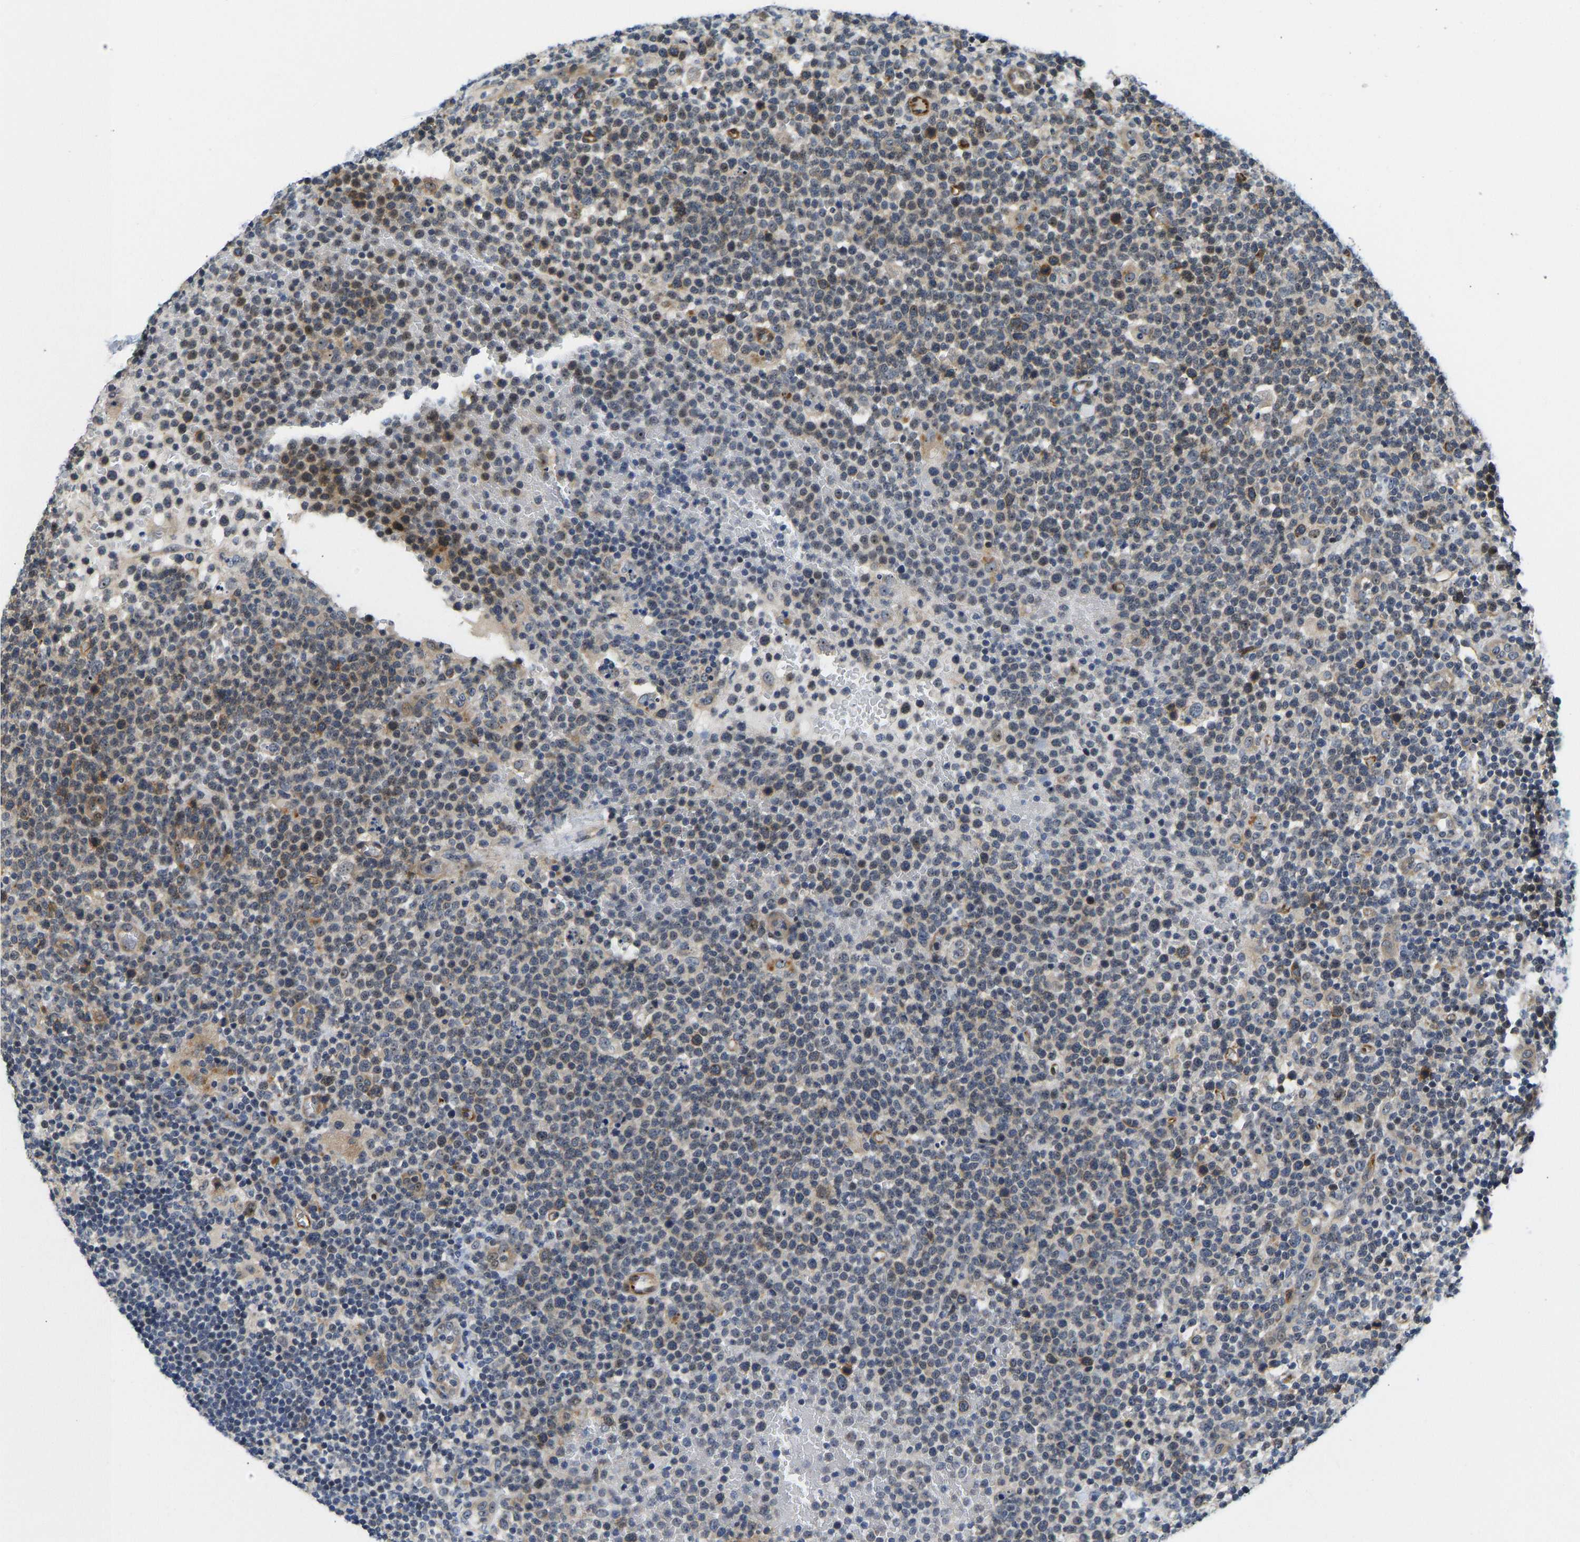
{"staining": {"intensity": "weak", "quantity": "25%-75%", "location": "cytoplasmic/membranous,nuclear"}, "tissue": "lymphoma", "cell_type": "Tumor cells", "image_type": "cancer", "snomed": [{"axis": "morphology", "description": "Malignant lymphoma, non-Hodgkin's type, High grade"}, {"axis": "topography", "description": "Lymph node"}], "caption": "Brown immunohistochemical staining in malignant lymphoma, non-Hodgkin's type (high-grade) reveals weak cytoplasmic/membranous and nuclear expression in approximately 25%-75% of tumor cells. Using DAB (3,3'-diaminobenzidine) (brown) and hematoxylin (blue) stains, captured at high magnification using brightfield microscopy.", "gene": "RESF1", "patient": {"sex": "male", "age": 61}}